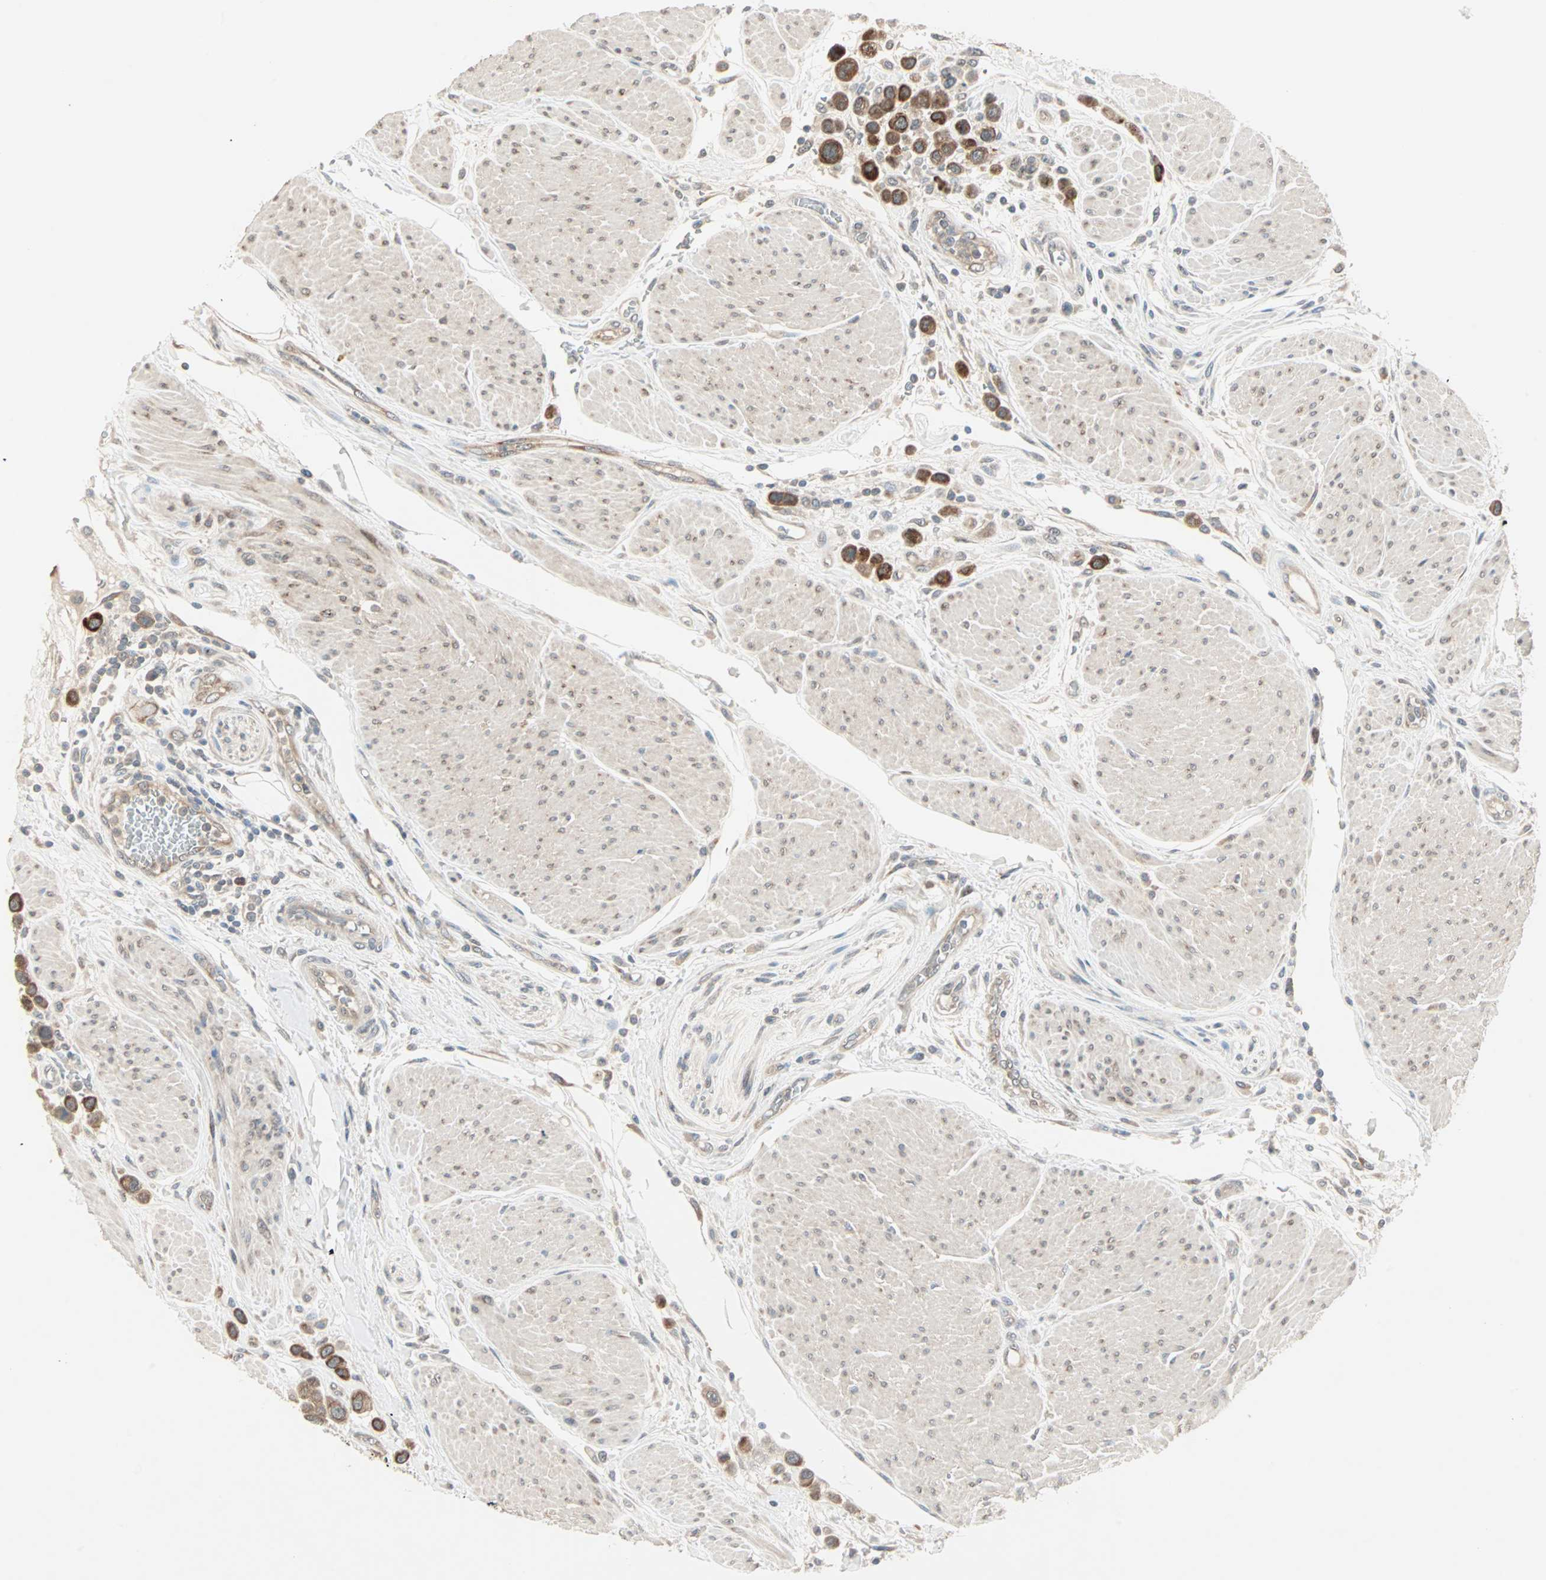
{"staining": {"intensity": "strong", "quantity": ">75%", "location": "cytoplasmic/membranous"}, "tissue": "urothelial cancer", "cell_type": "Tumor cells", "image_type": "cancer", "snomed": [{"axis": "morphology", "description": "Urothelial carcinoma, High grade"}, {"axis": "topography", "description": "Urinary bladder"}], "caption": "Immunohistochemistry (IHC) of urothelial cancer exhibits high levels of strong cytoplasmic/membranous expression in approximately >75% of tumor cells.", "gene": "ZFP36", "patient": {"sex": "male", "age": 50}}